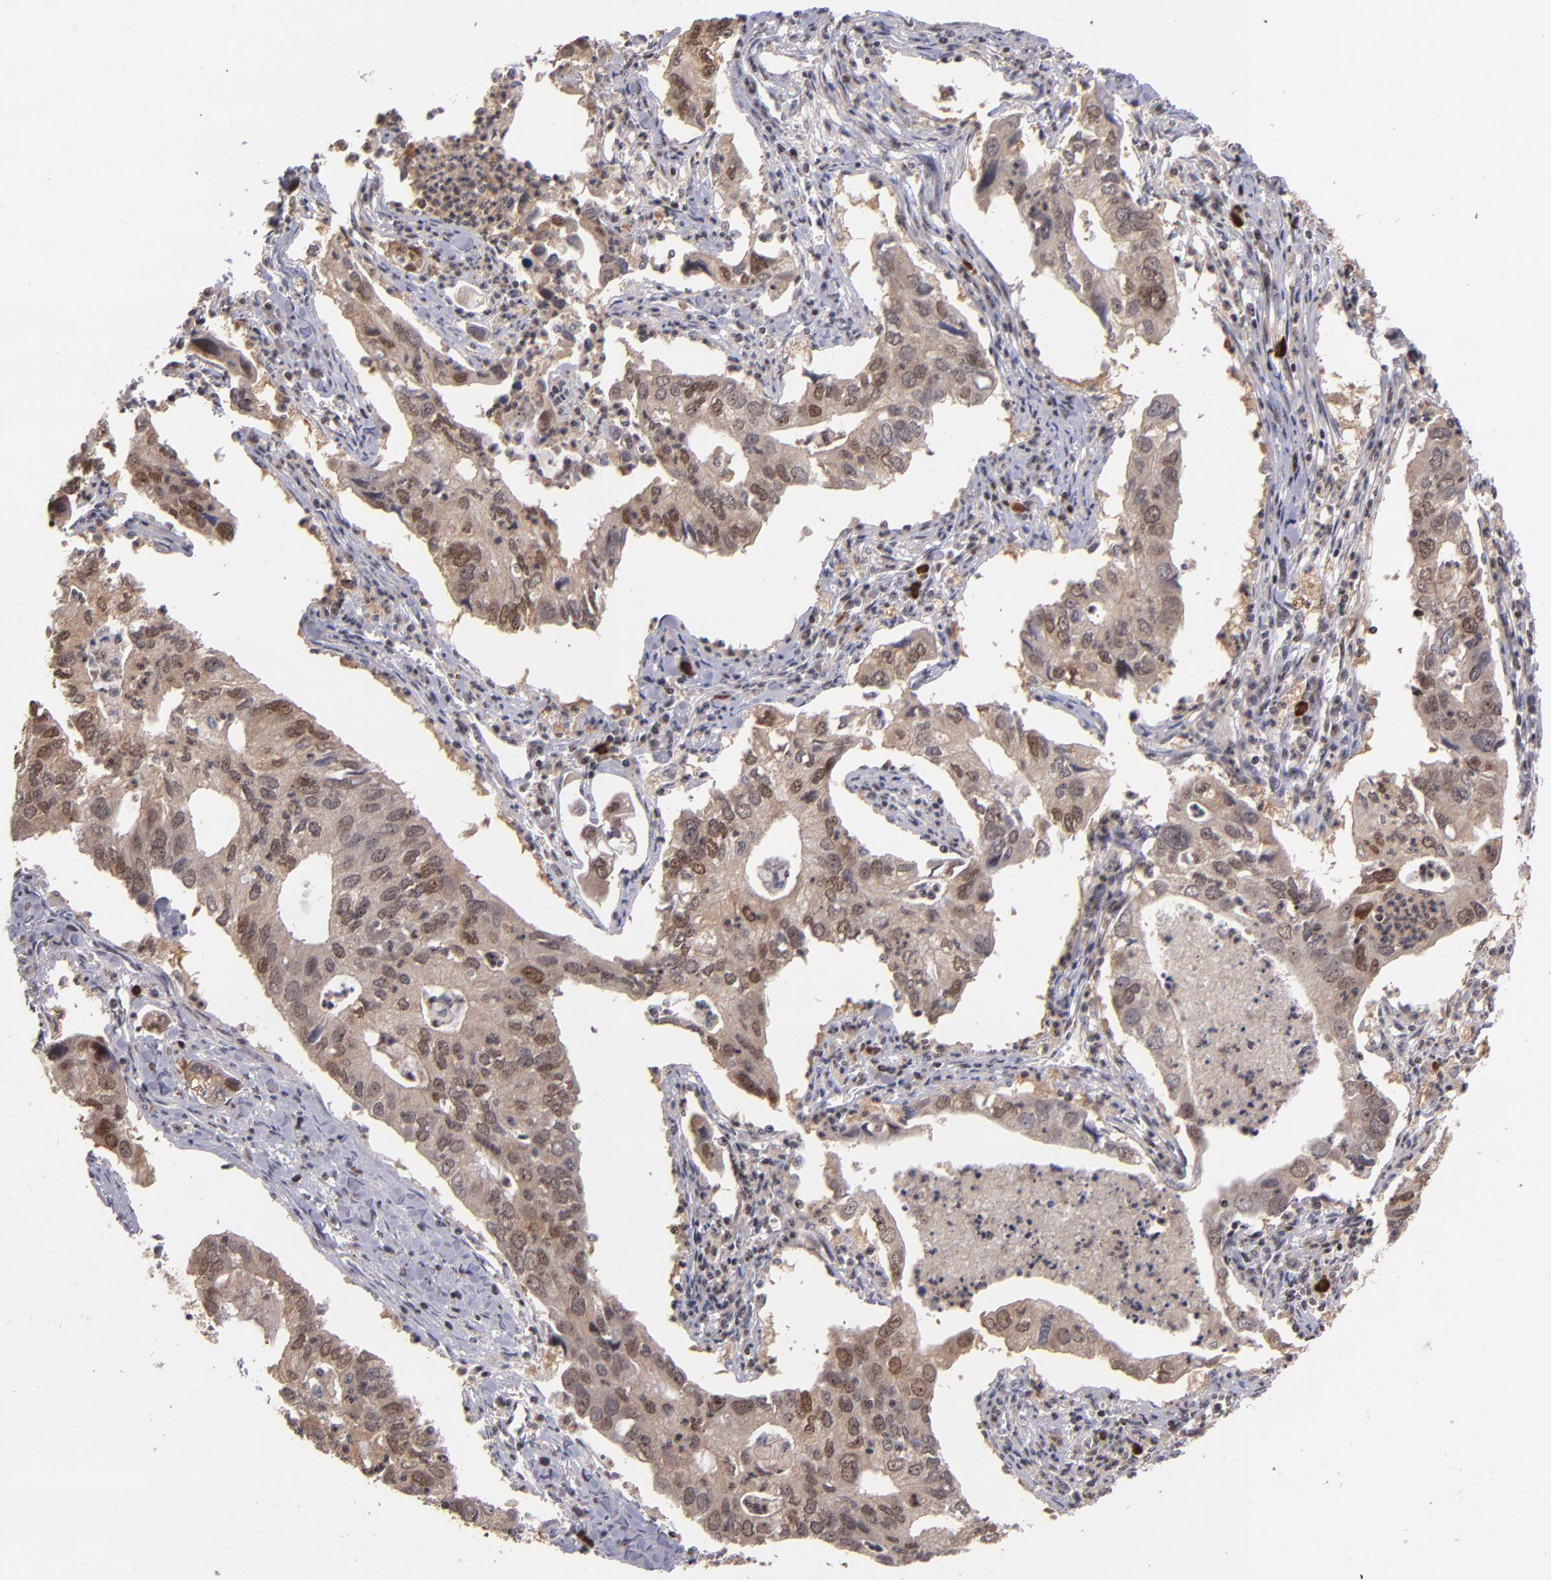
{"staining": {"intensity": "weak", "quantity": ">75%", "location": "cytoplasmic/membranous,nuclear"}, "tissue": "lung cancer", "cell_type": "Tumor cells", "image_type": "cancer", "snomed": [{"axis": "morphology", "description": "Adenocarcinoma, NOS"}, {"axis": "topography", "description": "Lung"}], "caption": "There is low levels of weak cytoplasmic/membranous and nuclear positivity in tumor cells of lung cancer (adenocarcinoma), as demonstrated by immunohistochemical staining (brown color).", "gene": "PCNX4", "patient": {"sex": "male", "age": 48}}